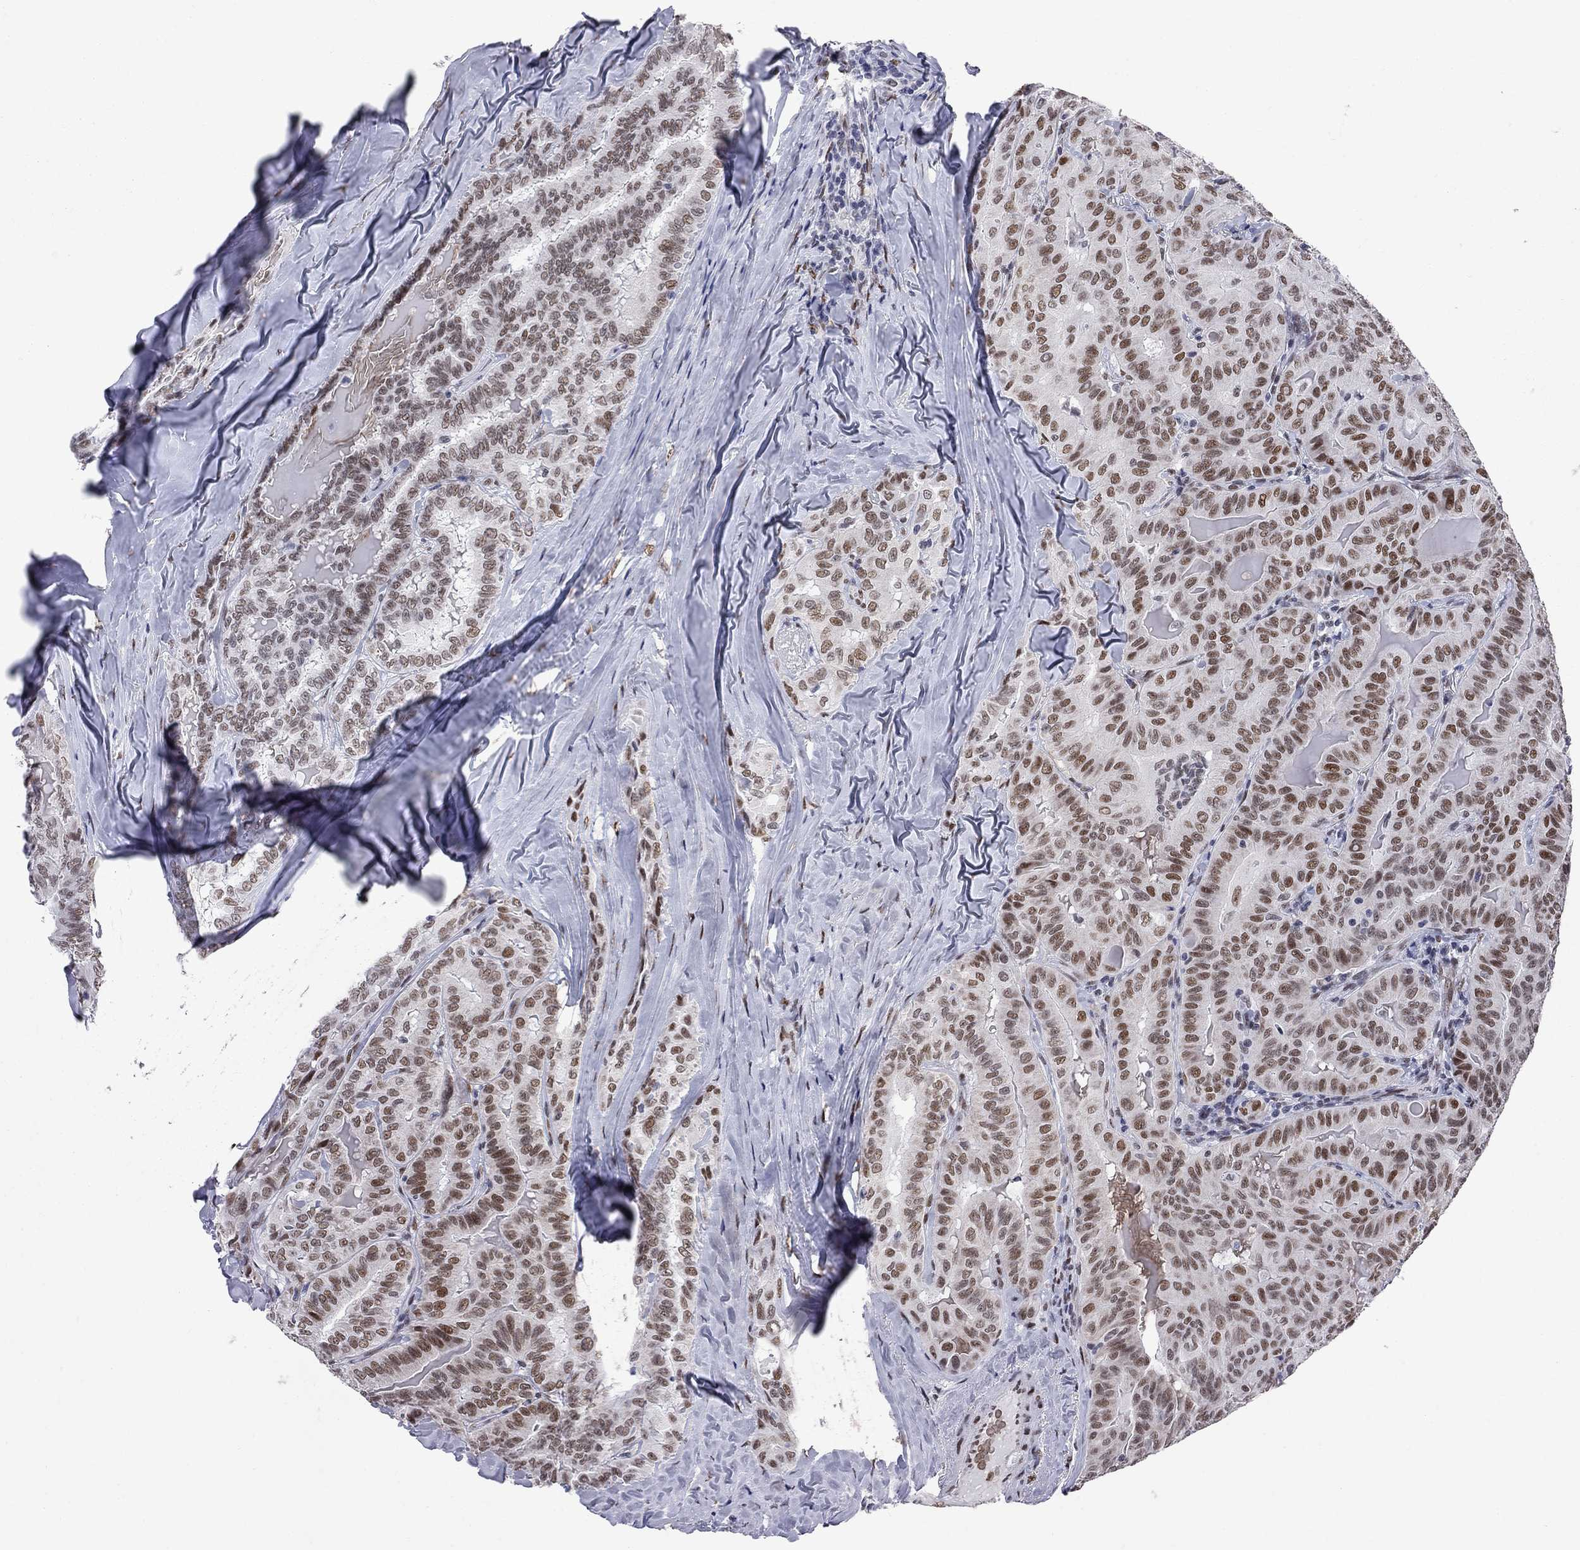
{"staining": {"intensity": "strong", "quantity": "<25%", "location": "nuclear"}, "tissue": "thyroid cancer", "cell_type": "Tumor cells", "image_type": "cancer", "snomed": [{"axis": "morphology", "description": "Papillary adenocarcinoma, NOS"}, {"axis": "topography", "description": "Thyroid gland"}], "caption": "Strong nuclear protein positivity is appreciated in about <25% of tumor cells in thyroid cancer. The staining was performed using DAB to visualize the protein expression in brown, while the nuclei were stained in blue with hematoxylin (Magnification: 20x).", "gene": "ZBTB47", "patient": {"sex": "female", "age": 68}}